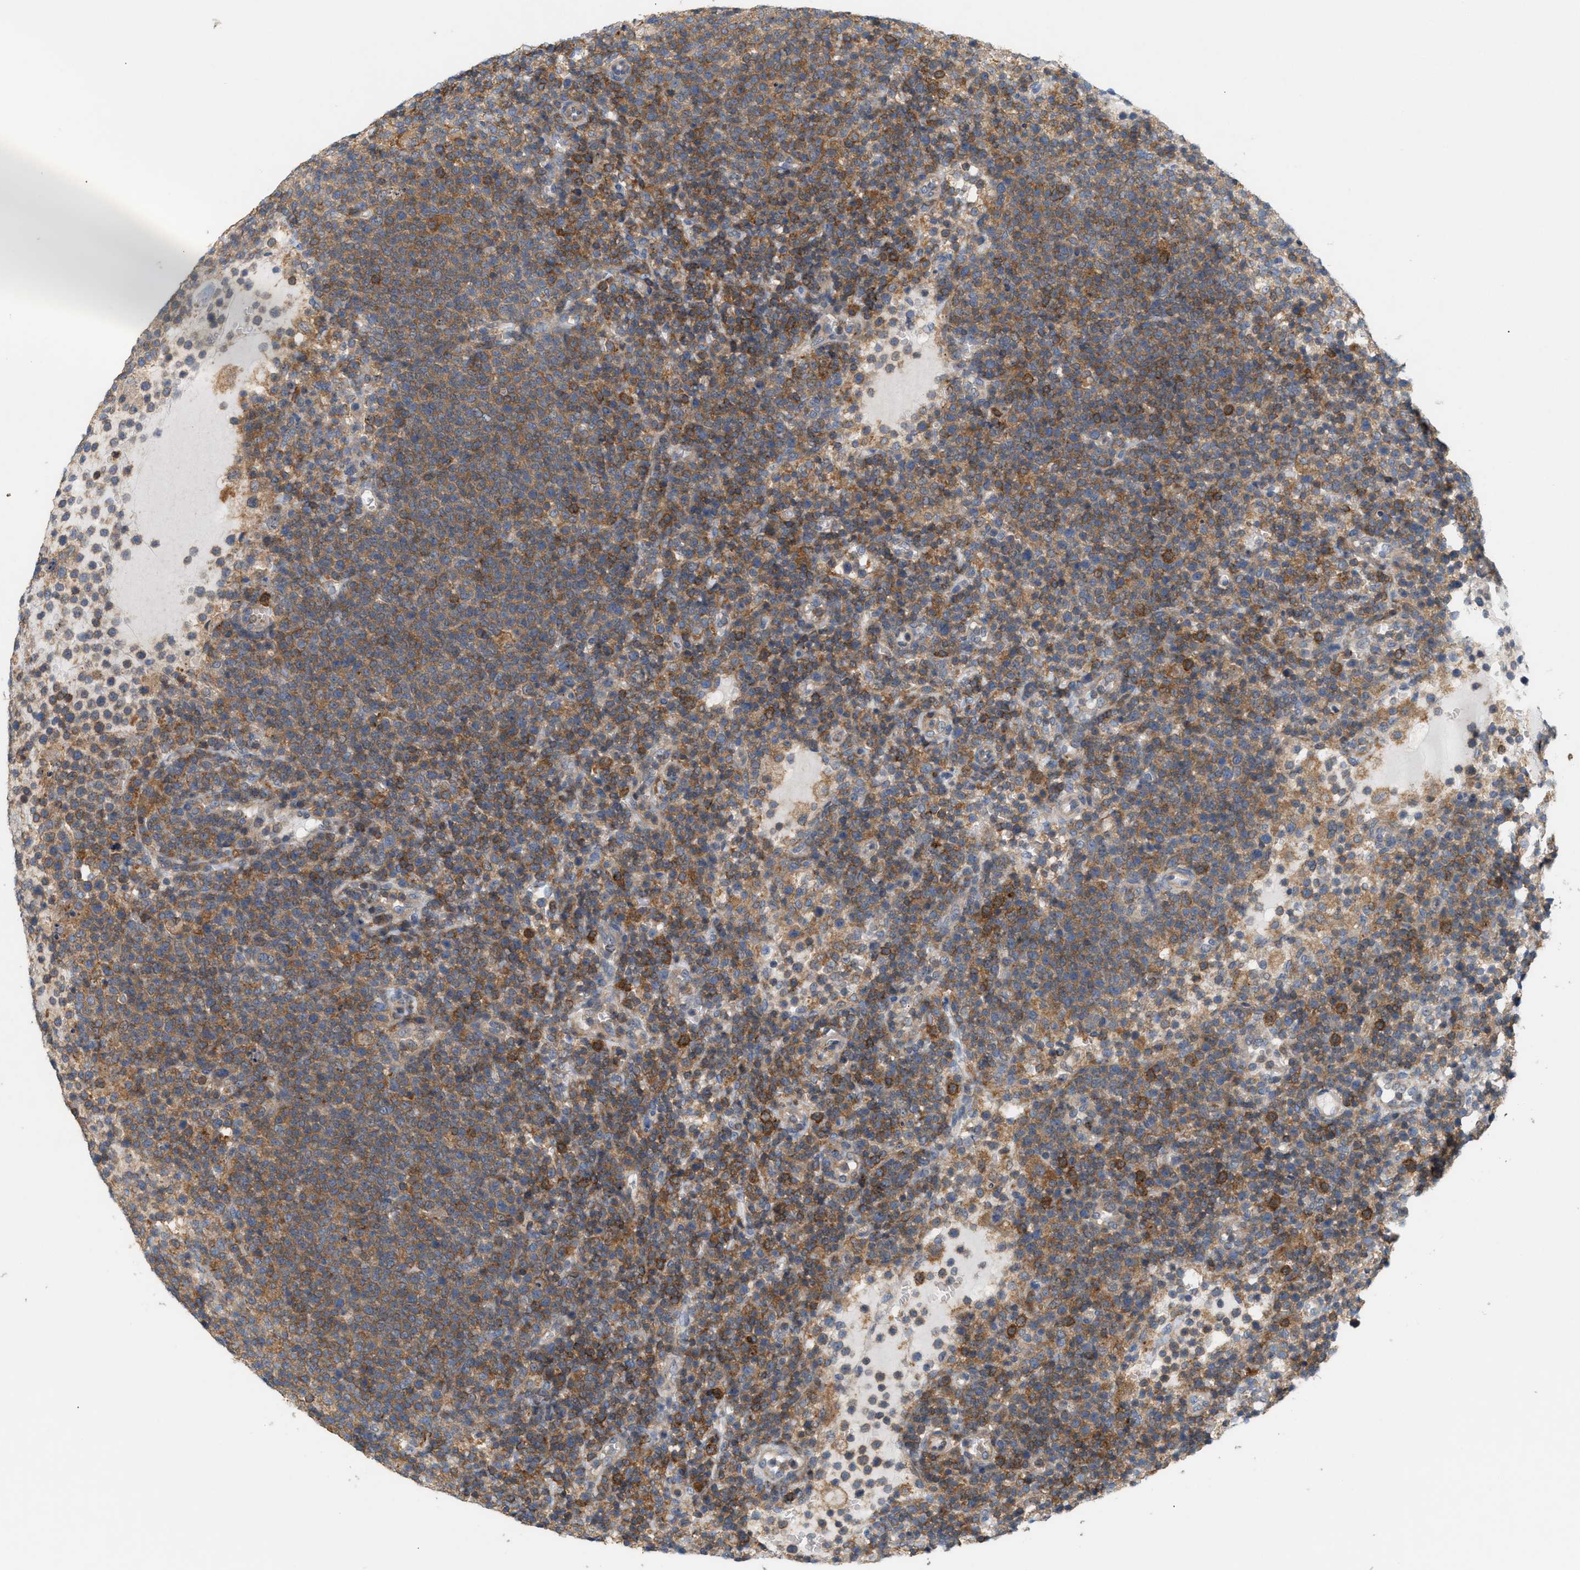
{"staining": {"intensity": "moderate", "quantity": ">75%", "location": "cytoplasmic/membranous"}, "tissue": "lymphoma", "cell_type": "Tumor cells", "image_type": "cancer", "snomed": [{"axis": "morphology", "description": "Malignant lymphoma, non-Hodgkin's type, High grade"}, {"axis": "topography", "description": "Lymph node"}], "caption": "Lymphoma stained with DAB immunohistochemistry (IHC) exhibits medium levels of moderate cytoplasmic/membranous positivity in about >75% of tumor cells.", "gene": "DBNL", "patient": {"sex": "male", "age": 61}}